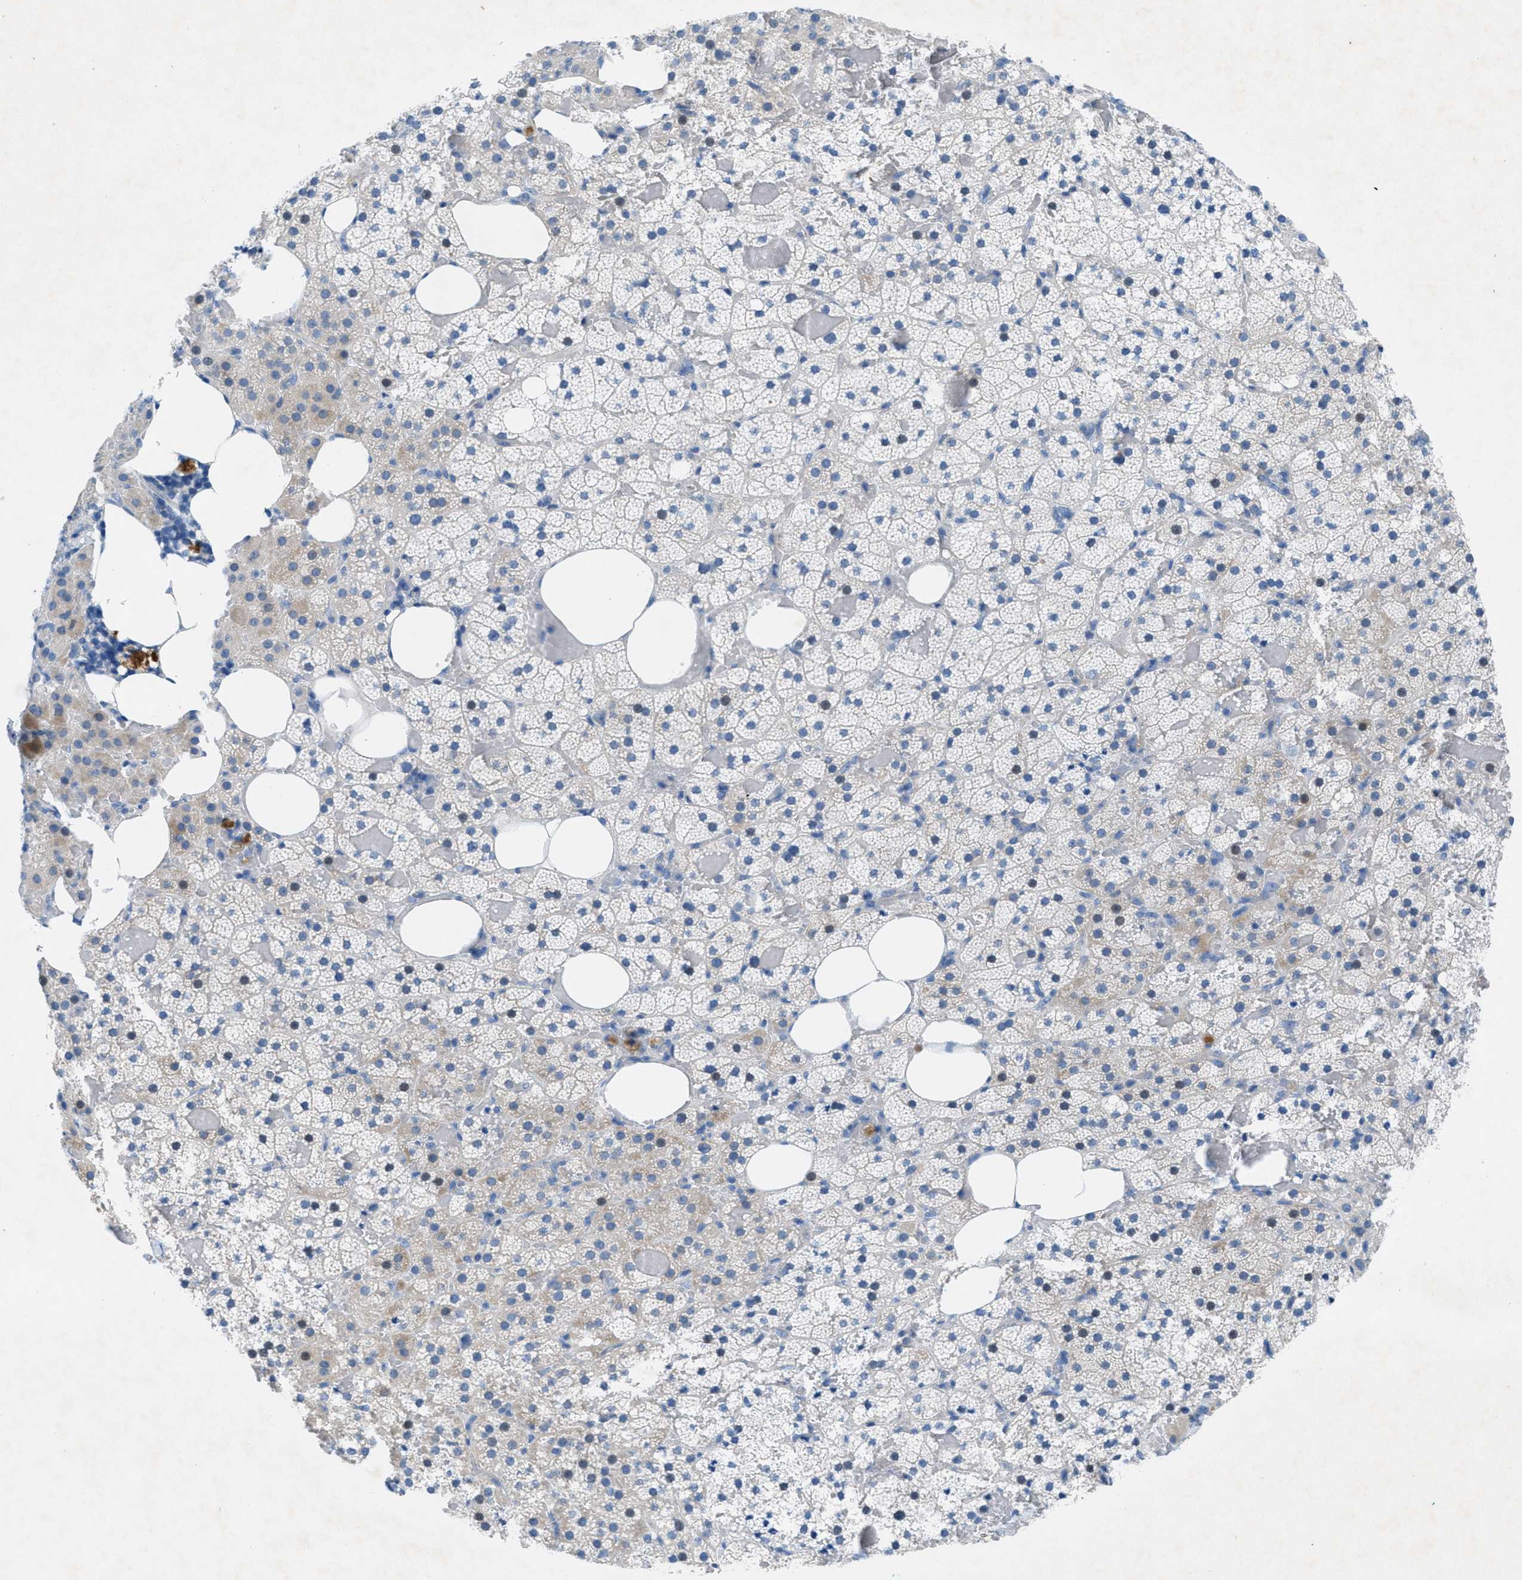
{"staining": {"intensity": "negative", "quantity": "none", "location": "none"}, "tissue": "adrenal gland", "cell_type": "Glandular cells", "image_type": "normal", "snomed": [{"axis": "morphology", "description": "Normal tissue, NOS"}, {"axis": "topography", "description": "Adrenal gland"}], "caption": "Image shows no protein expression in glandular cells of benign adrenal gland. The staining was performed using DAB to visualize the protein expression in brown, while the nuclei were stained in blue with hematoxylin (Magnification: 20x).", "gene": "GALNT17", "patient": {"sex": "female", "age": 59}}